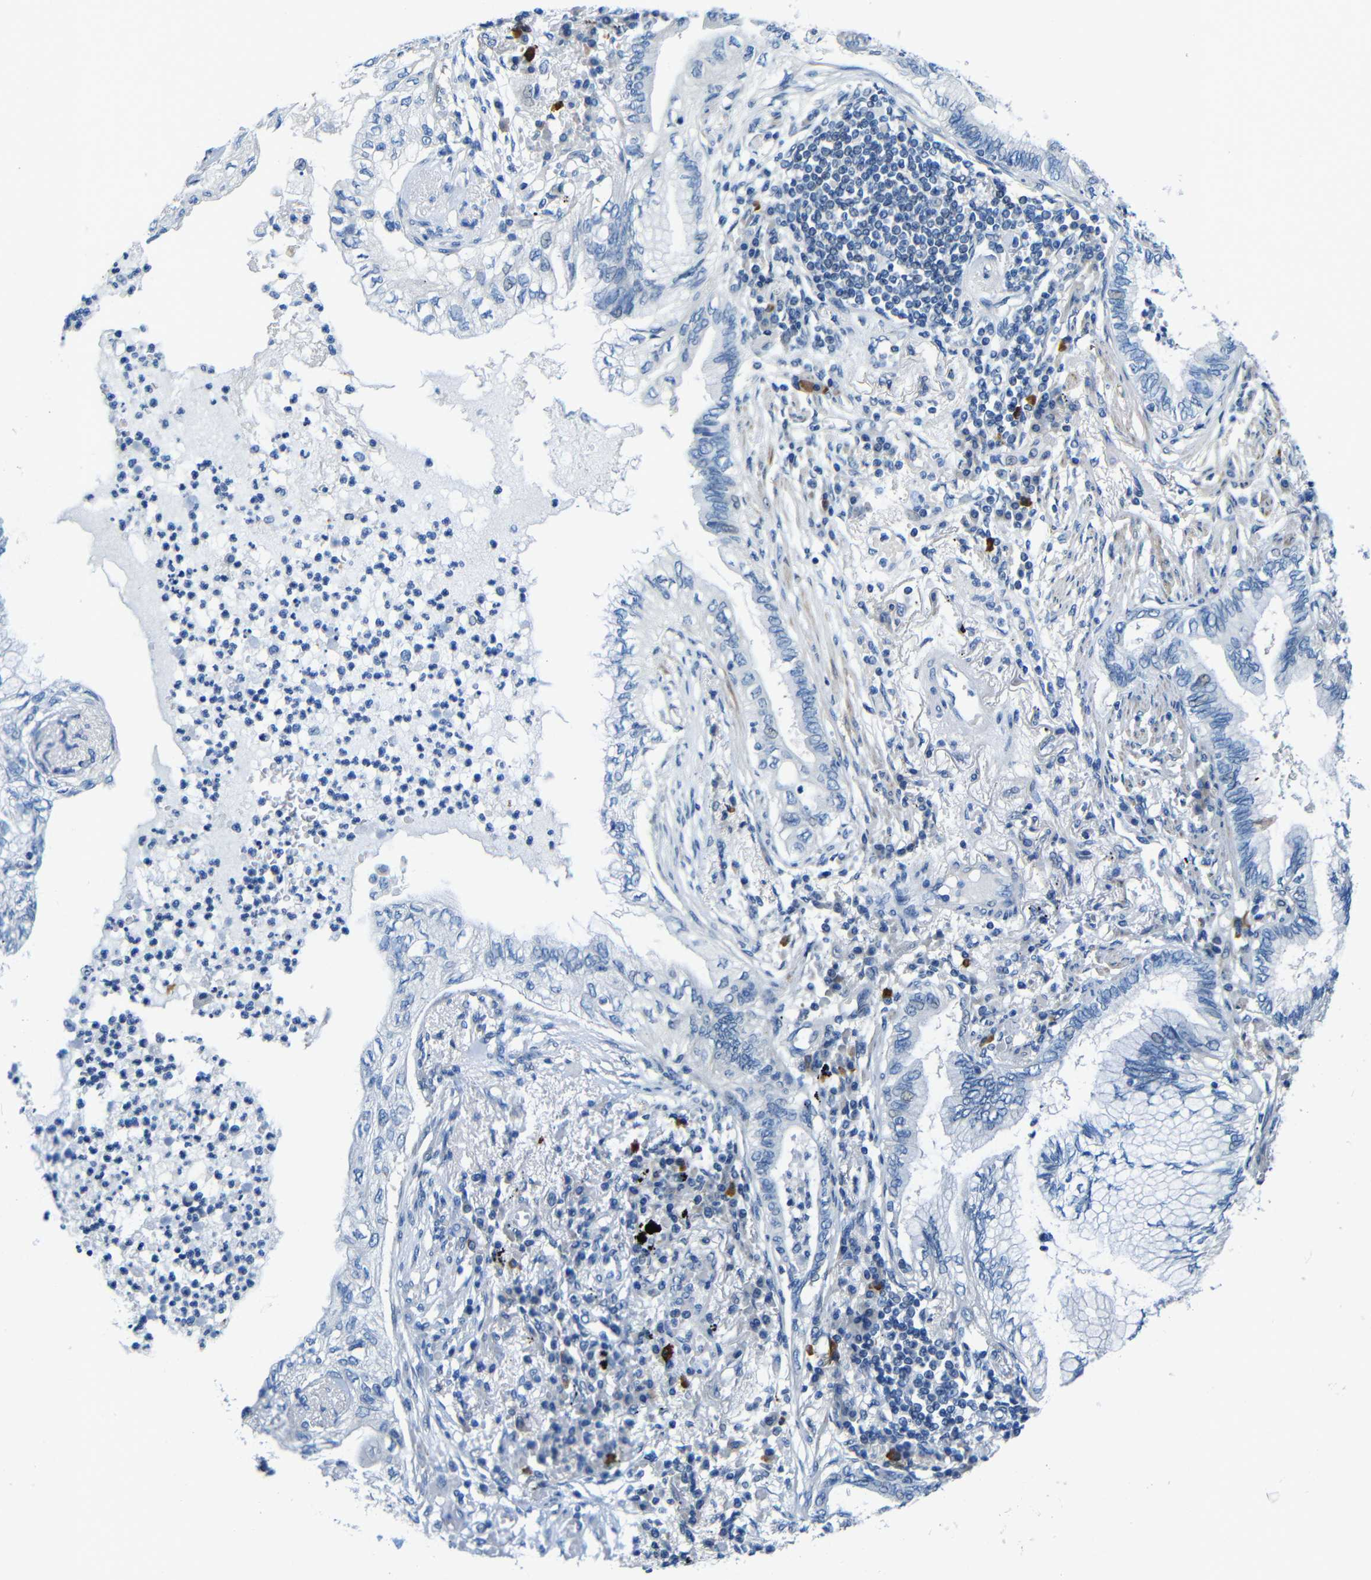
{"staining": {"intensity": "negative", "quantity": "none", "location": "none"}, "tissue": "lung cancer", "cell_type": "Tumor cells", "image_type": "cancer", "snomed": [{"axis": "morphology", "description": "Normal tissue, NOS"}, {"axis": "morphology", "description": "Adenocarcinoma, NOS"}, {"axis": "topography", "description": "Bronchus"}, {"axis": "topography", "description": "Lung"}], "caption": "Human lung adenocarcinoma stained for a protein using immunohistochemistry reveals no positivity in tumor cells.", "gene": "NEGR1", "patient": {"sex": "female", "age": 70}}